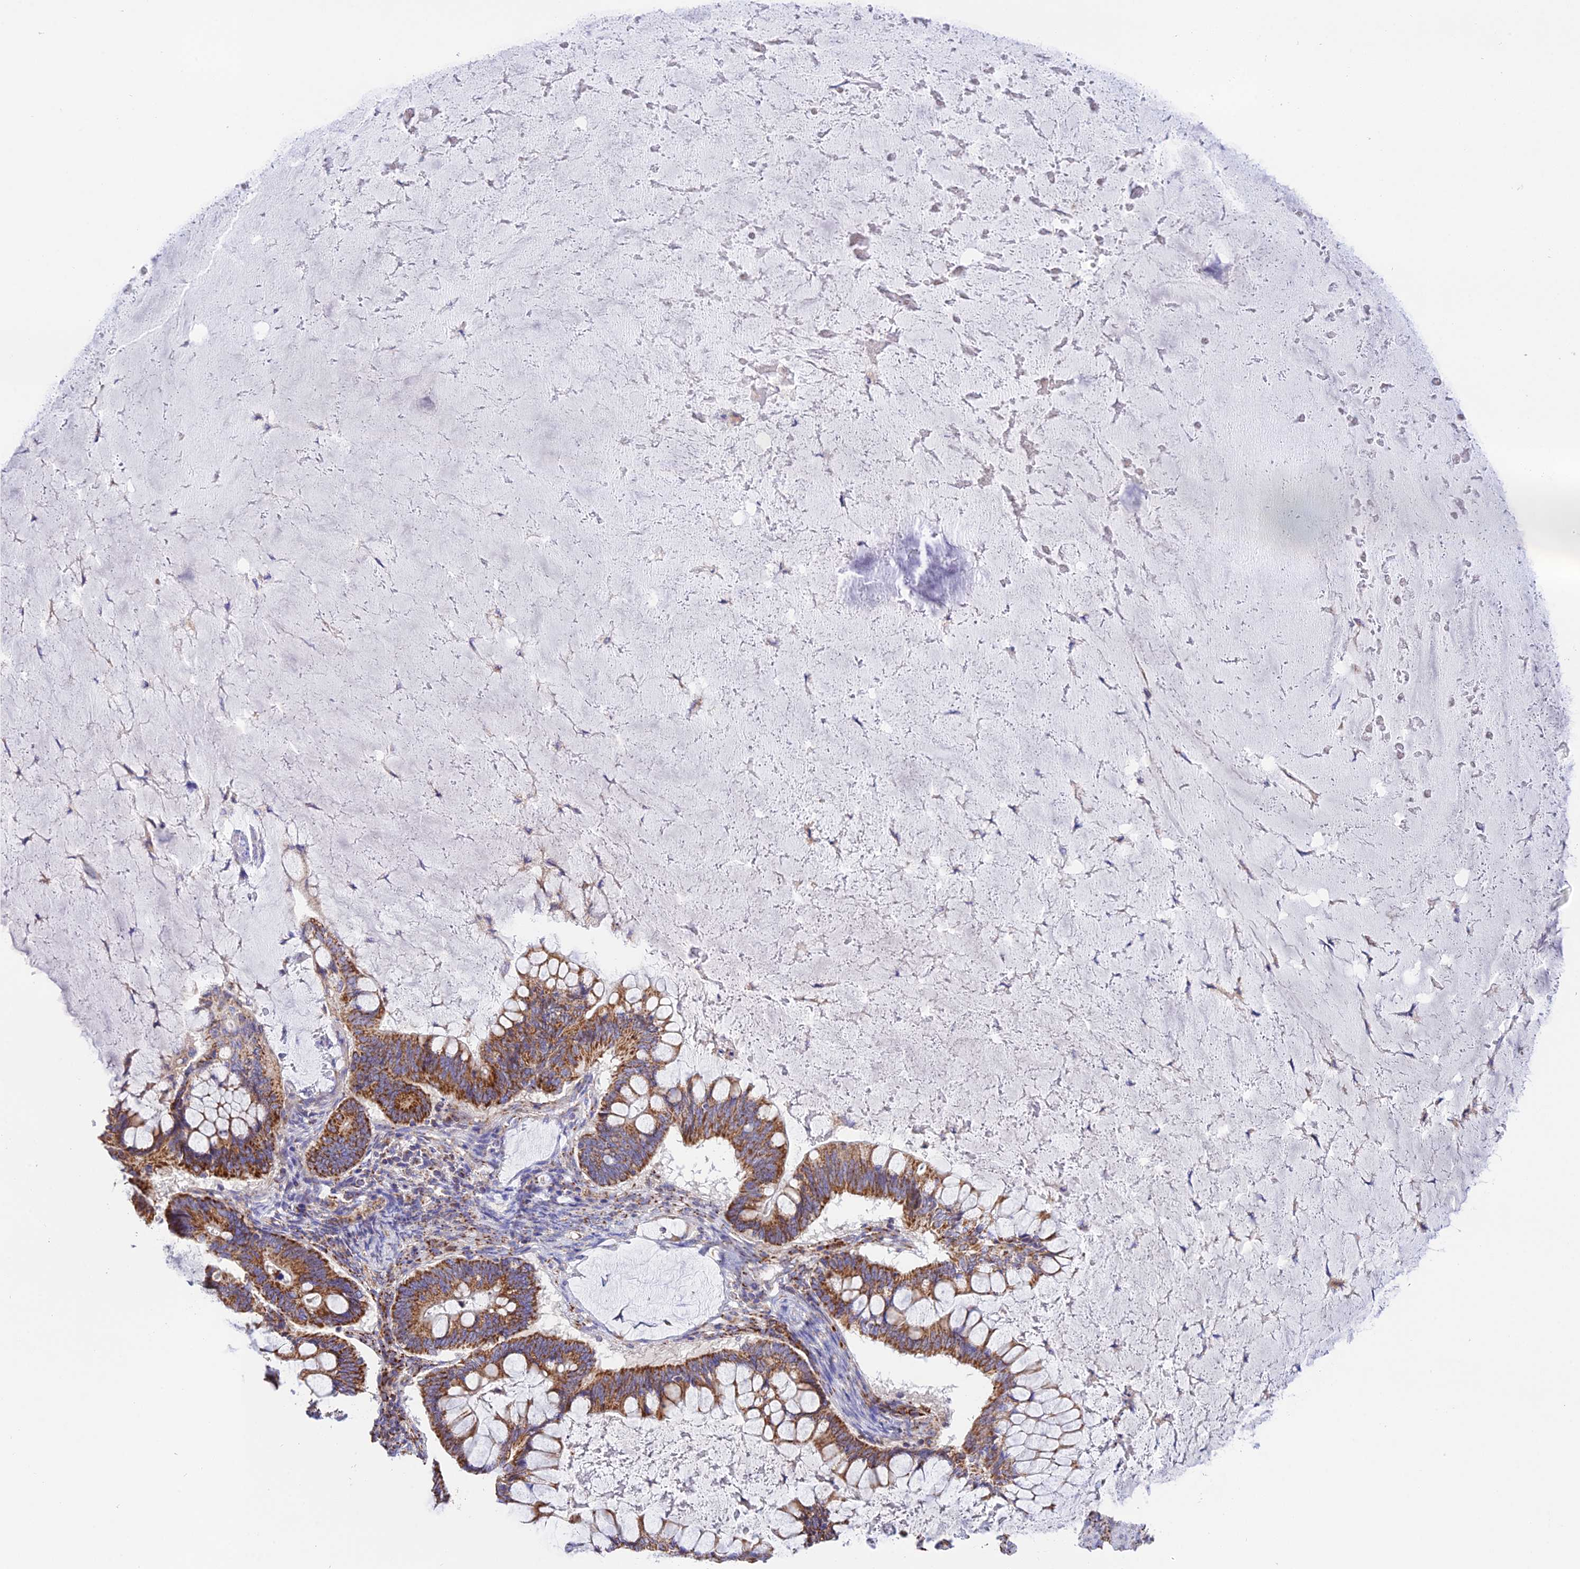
{"staining": {"intensity": "moderate", "quantity": ">75%", "location": "cytoplasmic/membranous"}, "tissue": "ovarian cancer", "cell_type": "Tumor cells", "image_type": "cancer", "snomed": [{"axis": "morphology", "description": "Cystadenocarcinoma, mucinous, NOS"}, {"axis": "topography", "description": "Ovary"}], "caption": "IHC image of neoplastic tissue: human ovarian cancer stained using immunohistochemistry shows medium levels of moderate protein expression localized specifically in the cytoplasmic/membranous of tumor cells, appearing as a cytoplasmic/membranous brown color.", "gene": "HSDL2", "patient": {"sex": "female", "age": 61}}